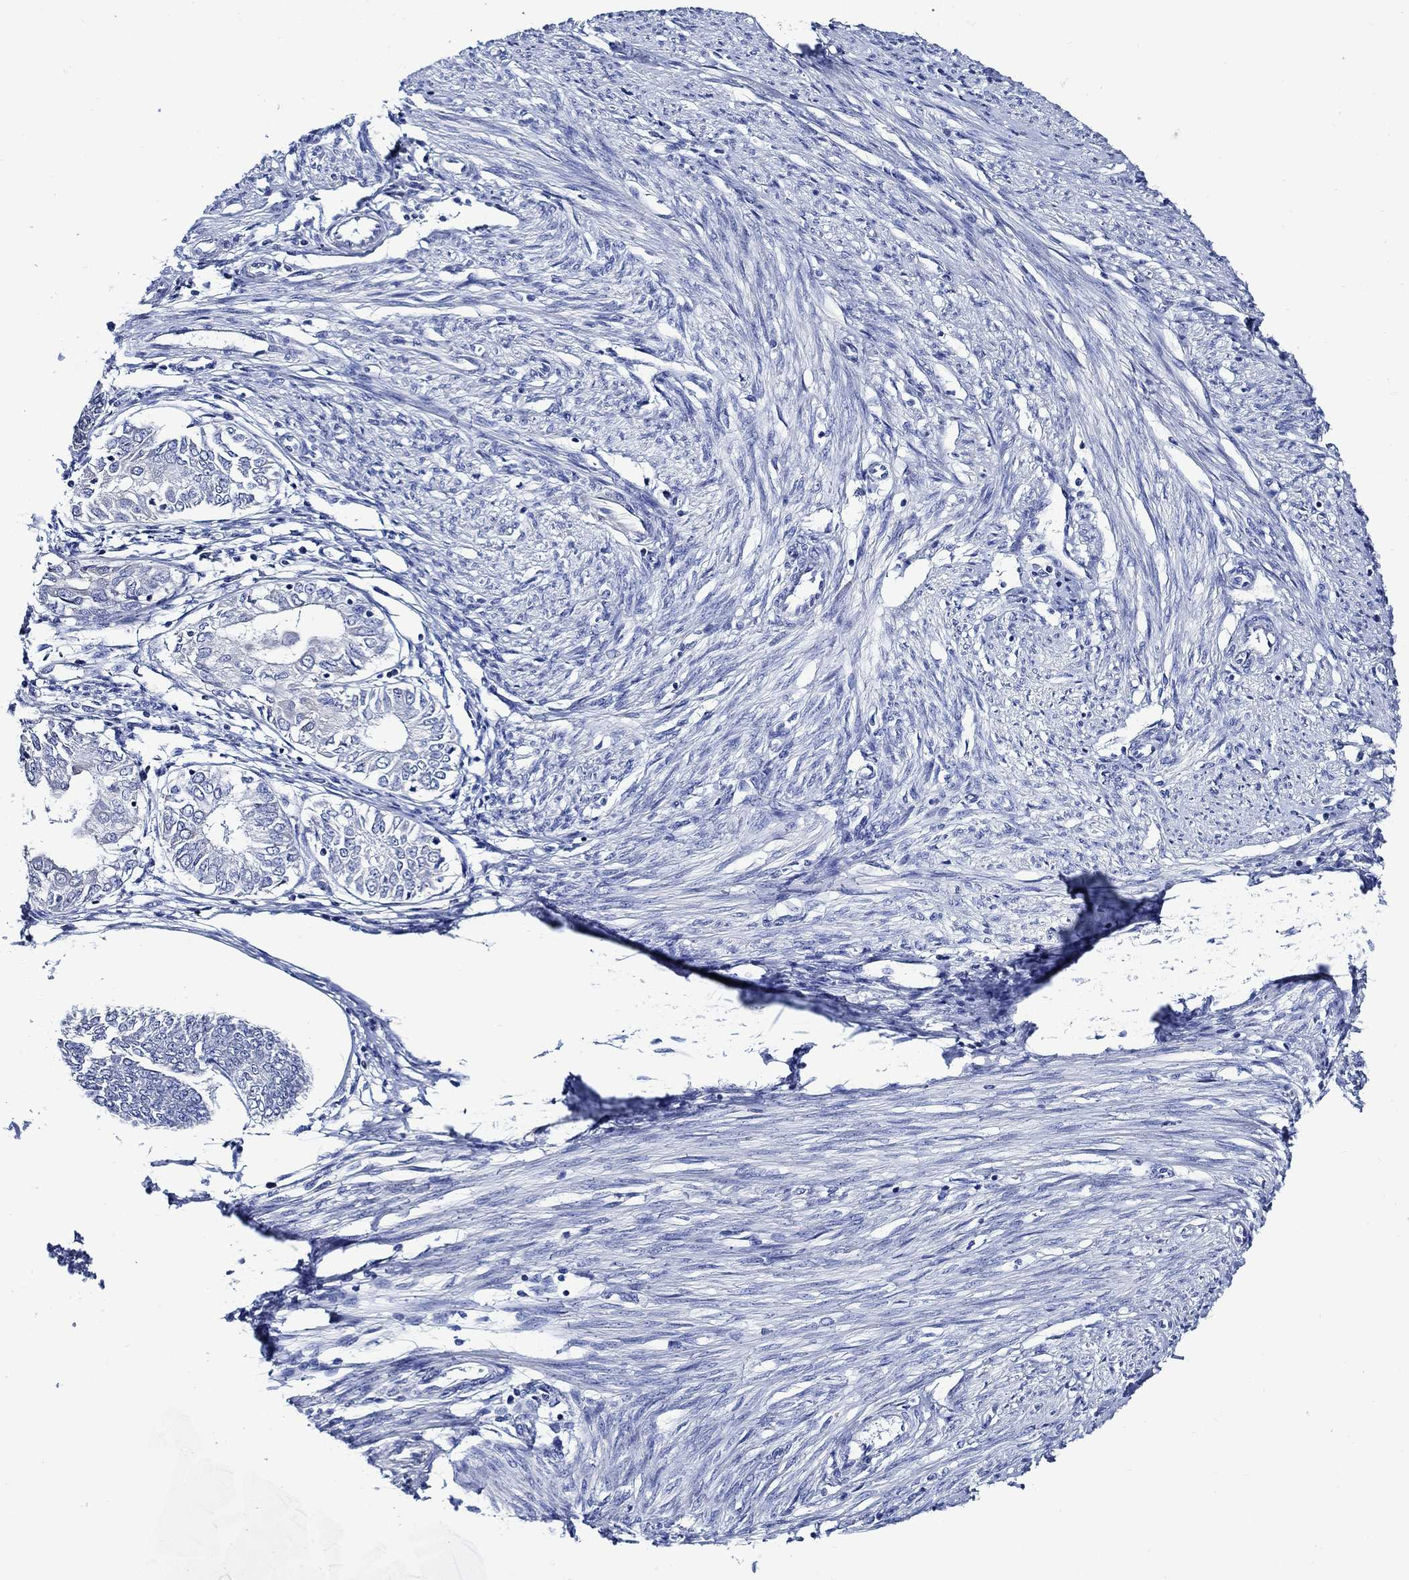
{"staining": {"intensity": "negative", "quantity": "none", "location": "none"}, "tissue": "endometrial cancer", "cell_type": "Tumor cells", "image_type": "cancer", "snomed": [{"axis": "morphology", "description": "Adenocarcinoma, NOS"}, {"axis": "topography", "description": "Endometrium"}], "caption": "Immunohistochemistry photomicrograph of neoplastic tissue: endometrial cancer stained with DAB displays no significant protein staining in tumor cells.", "gene": "SKOR1", "patient": {"sex": "female", "age": 68}}